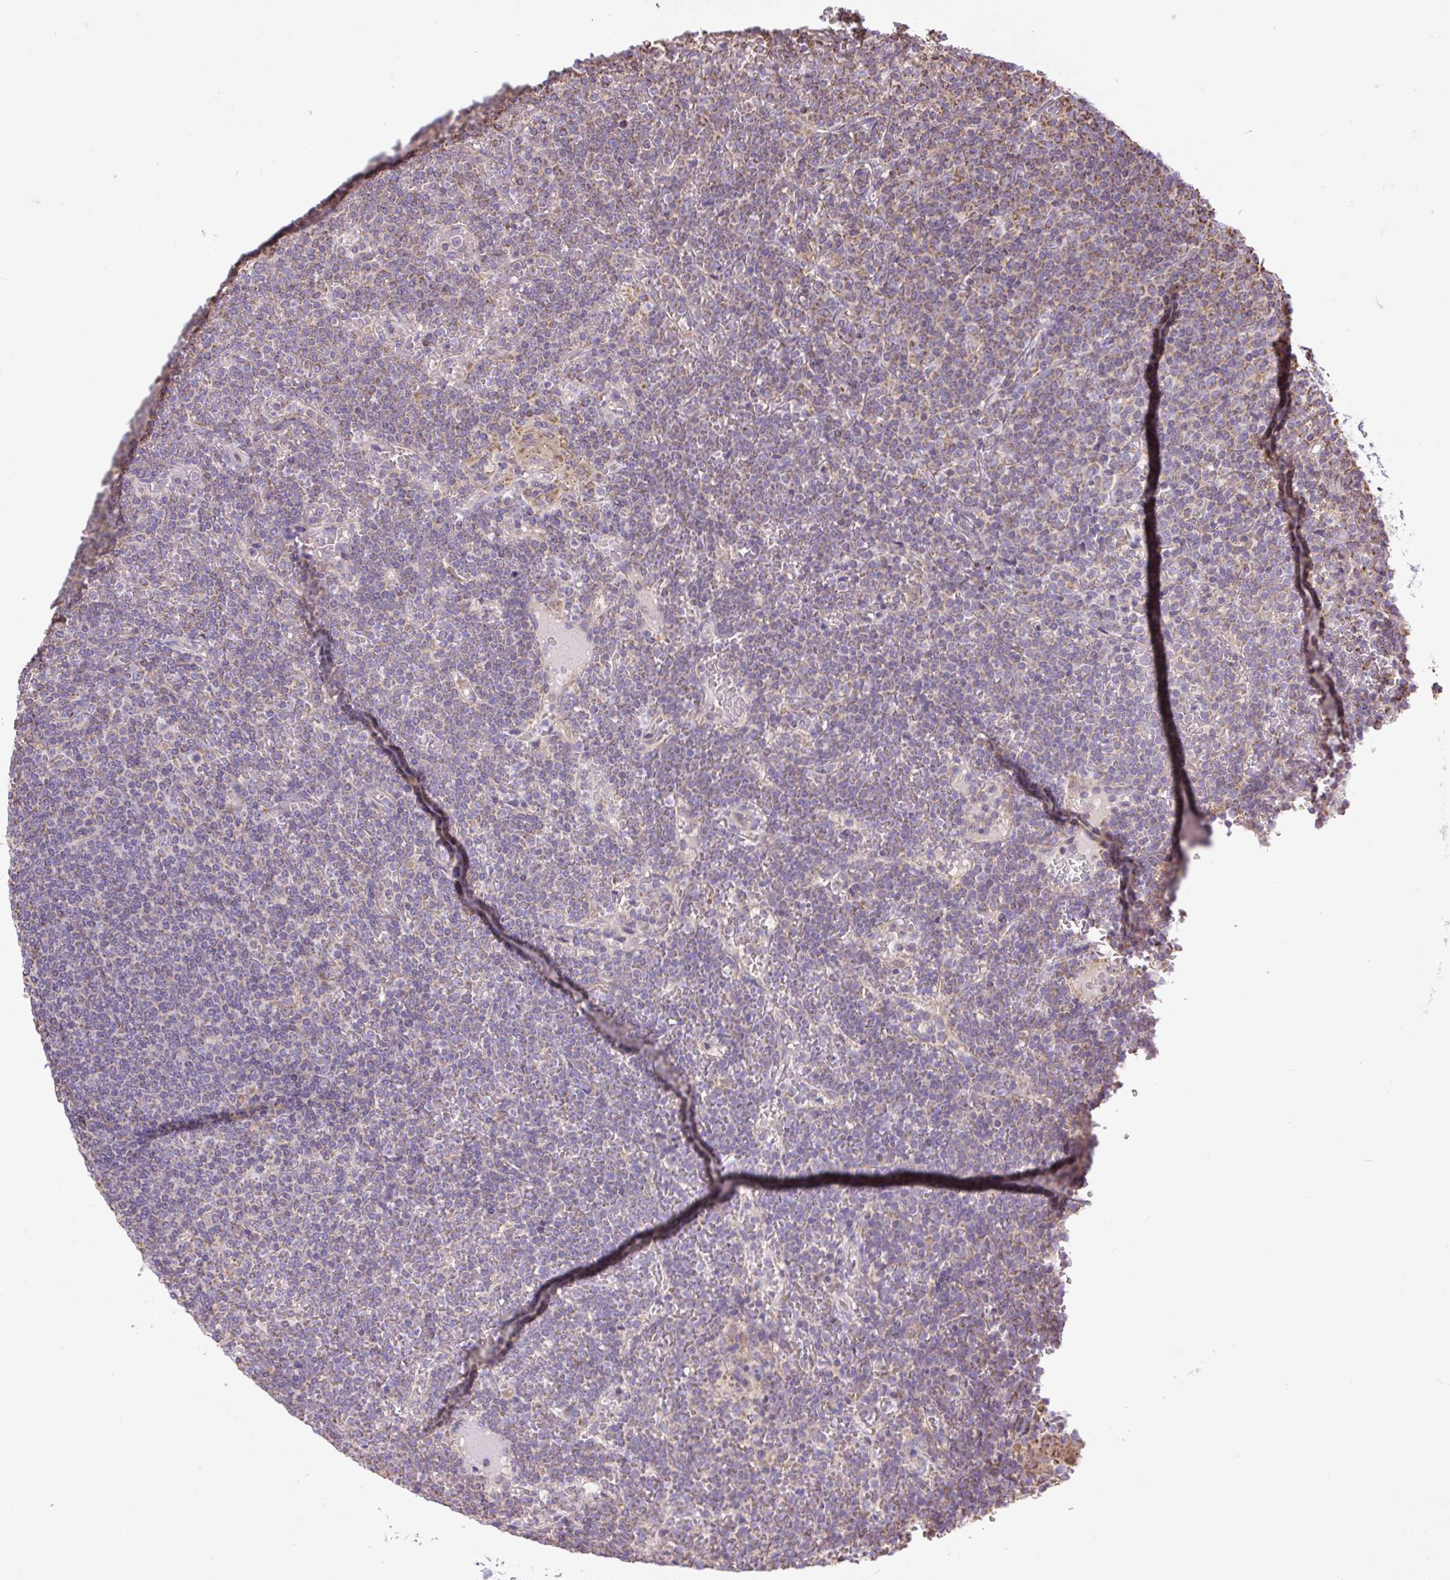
{"staining": {"intensity": "weak", "quantity": "<25%", "location": "cytoplasmic/membranous"}, "tissue": "lymphoma", "cell_type": "Tumor cells", "image_type": "cancer", "snomed": [{"axis": "morphology", "description": "Malignant lymphoma, non-Hodgkin's type, Low grade"}, {"axis": "topography", "description": "Spleen"}], "caption": "The micrograph exhibits no significant expression in tumor cells of lymphoma. The staining is performed using DAB (3,3'-diaminobenzidine) brown chromogen with nuclei counter-stained in using hematoxylin.", "gene": "PLCG1", "patient": {"sex": "female", "age": 19}}